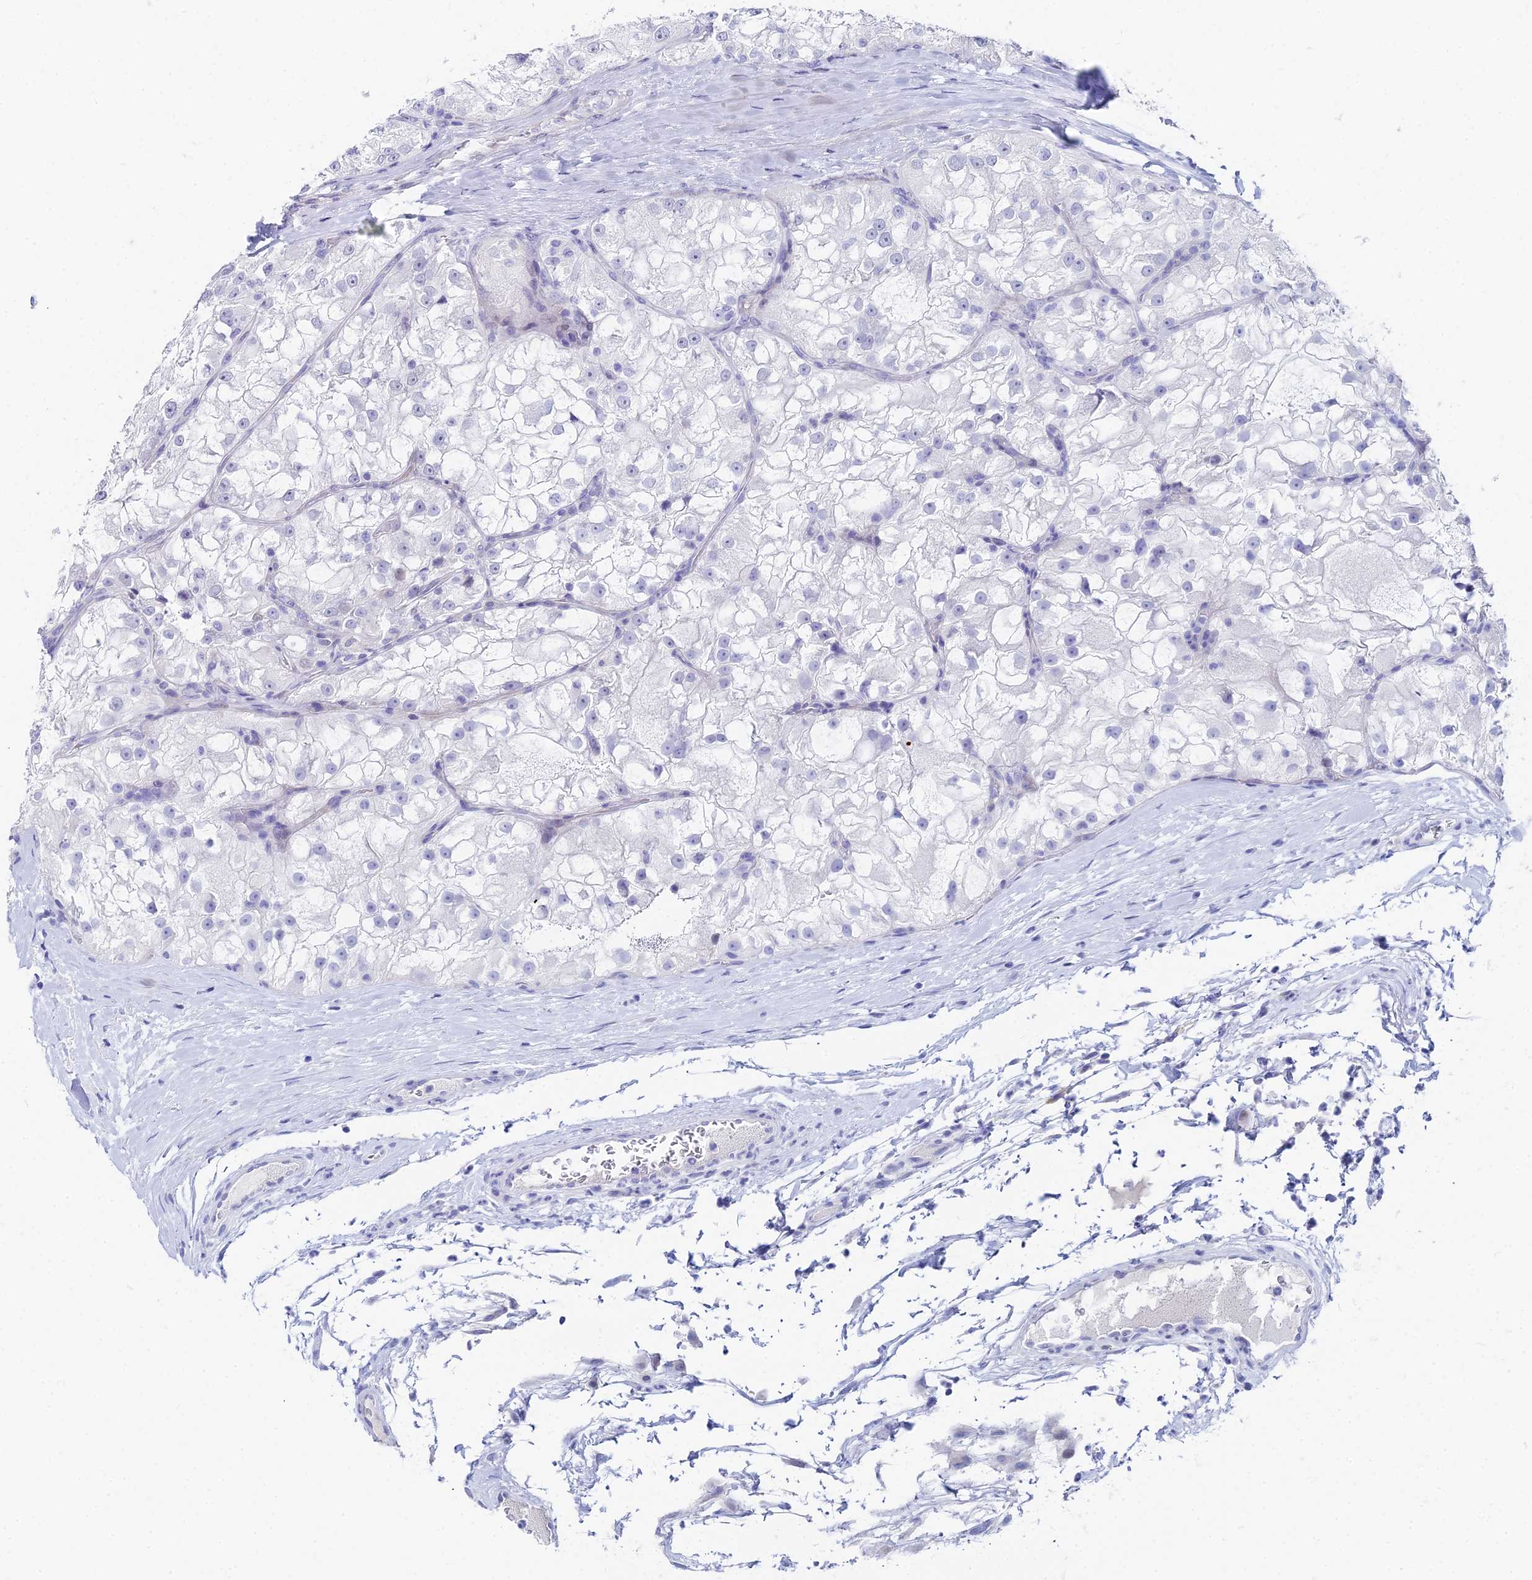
{"staining": {"intensity": "negative", "quantity": "none", "location": "none"}, "tissue": "renal cancer", "cell_type": "Tumor cells", "image_type": "cancer", "snomed": [{"axis": "morphology", "description": "Adenocarcinoma, NOS"}, {"axis": "topography", "description": "Kidney"}], "caption": "A histopathology image of renal cancer (adenocarcinoma) stained for a protein exhibits no brown staining in tumor cells.", "gene": "HSPA1L", "patient": {"sex": "female", "age": 72}}